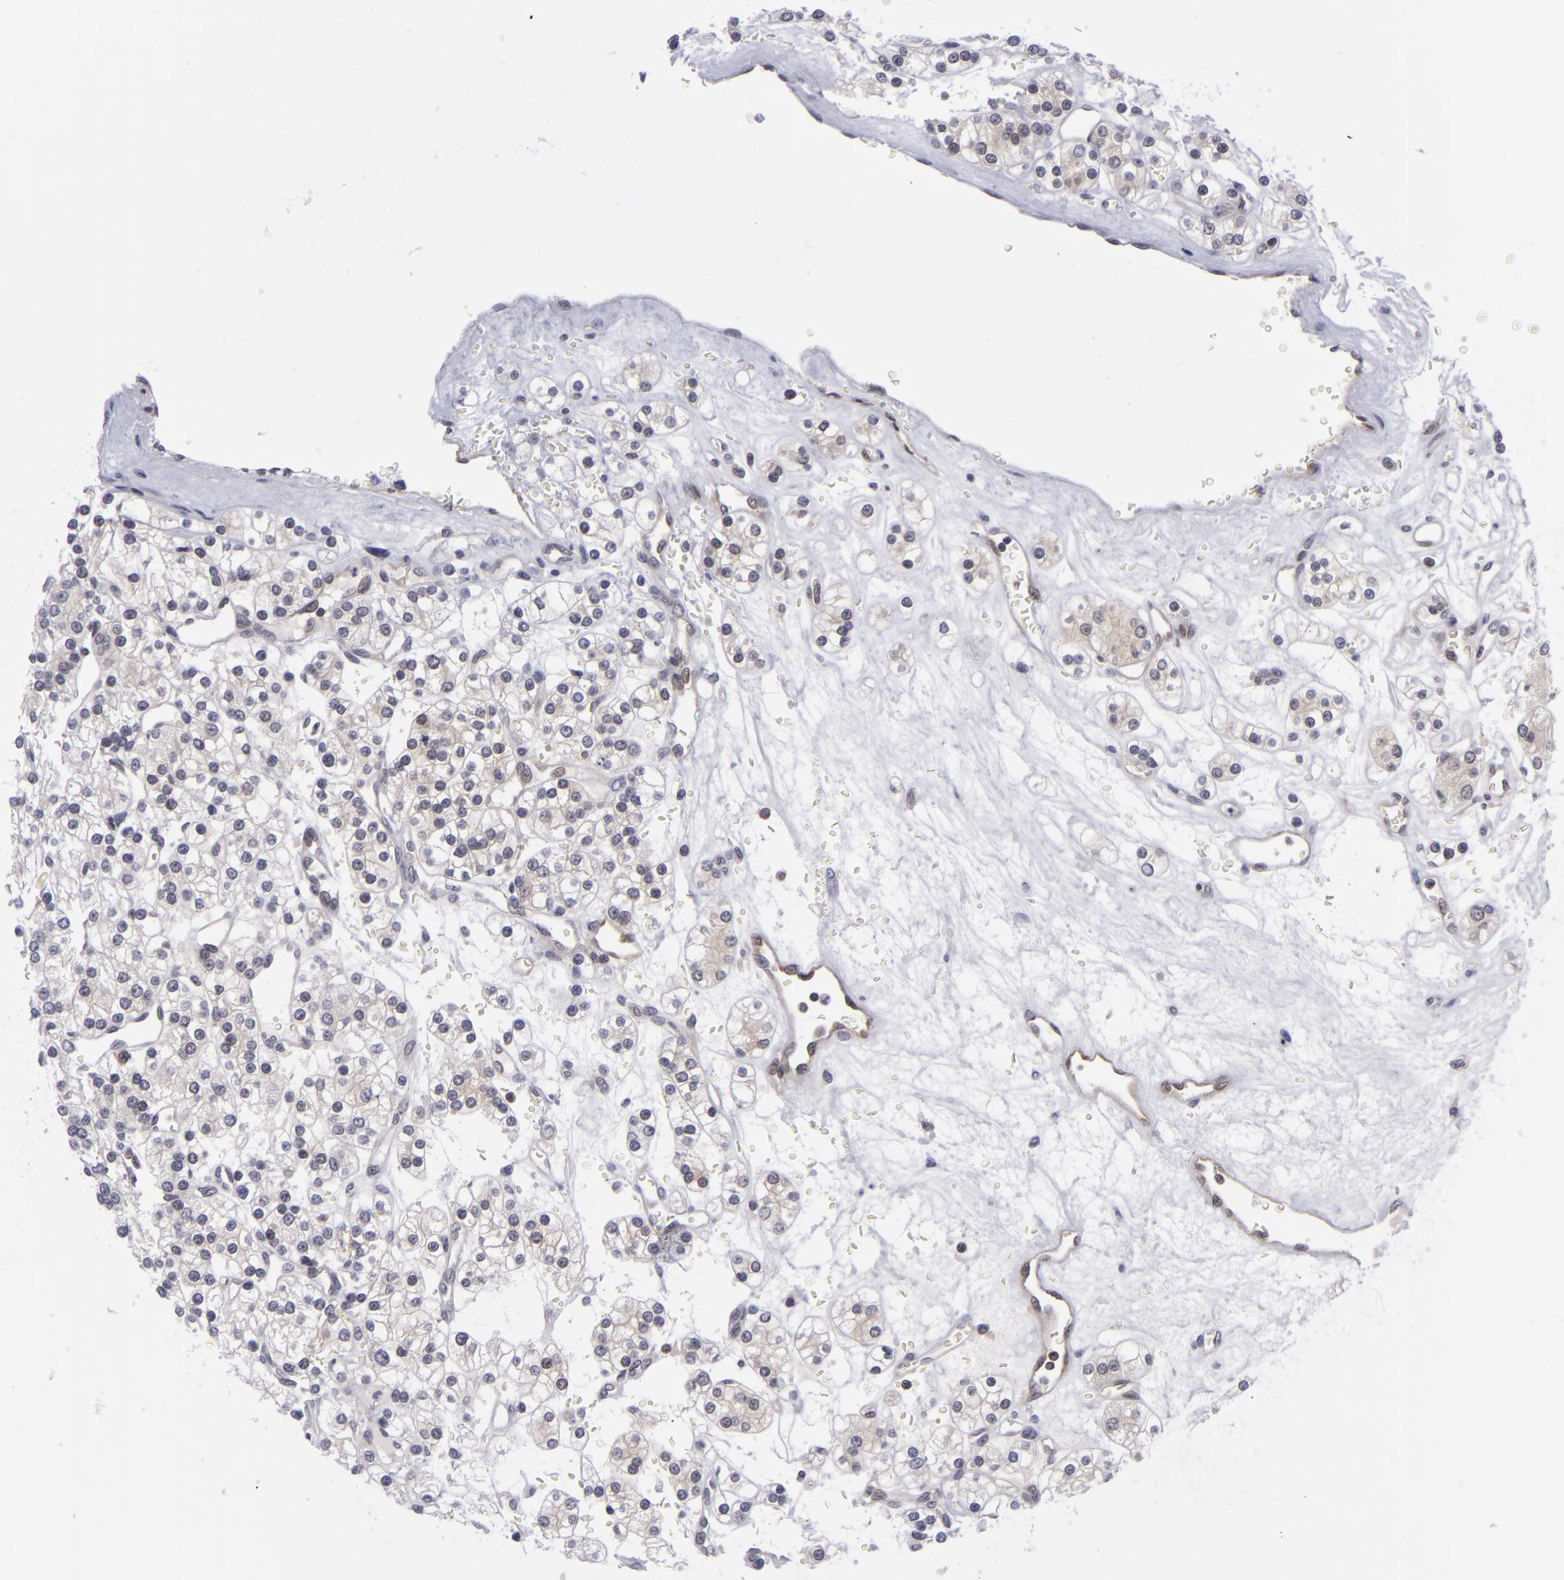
{"staining": {"intensity": "weak", "quantity": "<25%", "location": "cytoplasmic/membranous"}, "tissue": "renal cancer", "cell_type": "Tumor cells", "image_type": "cancer", "snomed": [{"axis": "morphology", "description": "Adenocarcinoma, NOS"}, {"axis": "topography", "description": "Kidney"}], "caption": "Human adenocarcinoma (renal) stained for a protein using immunohistochemistry (IHC) shows no positivity in tumor cells.", "gene": "BCL10", "patient": {"sex": "female", "age": 62}}